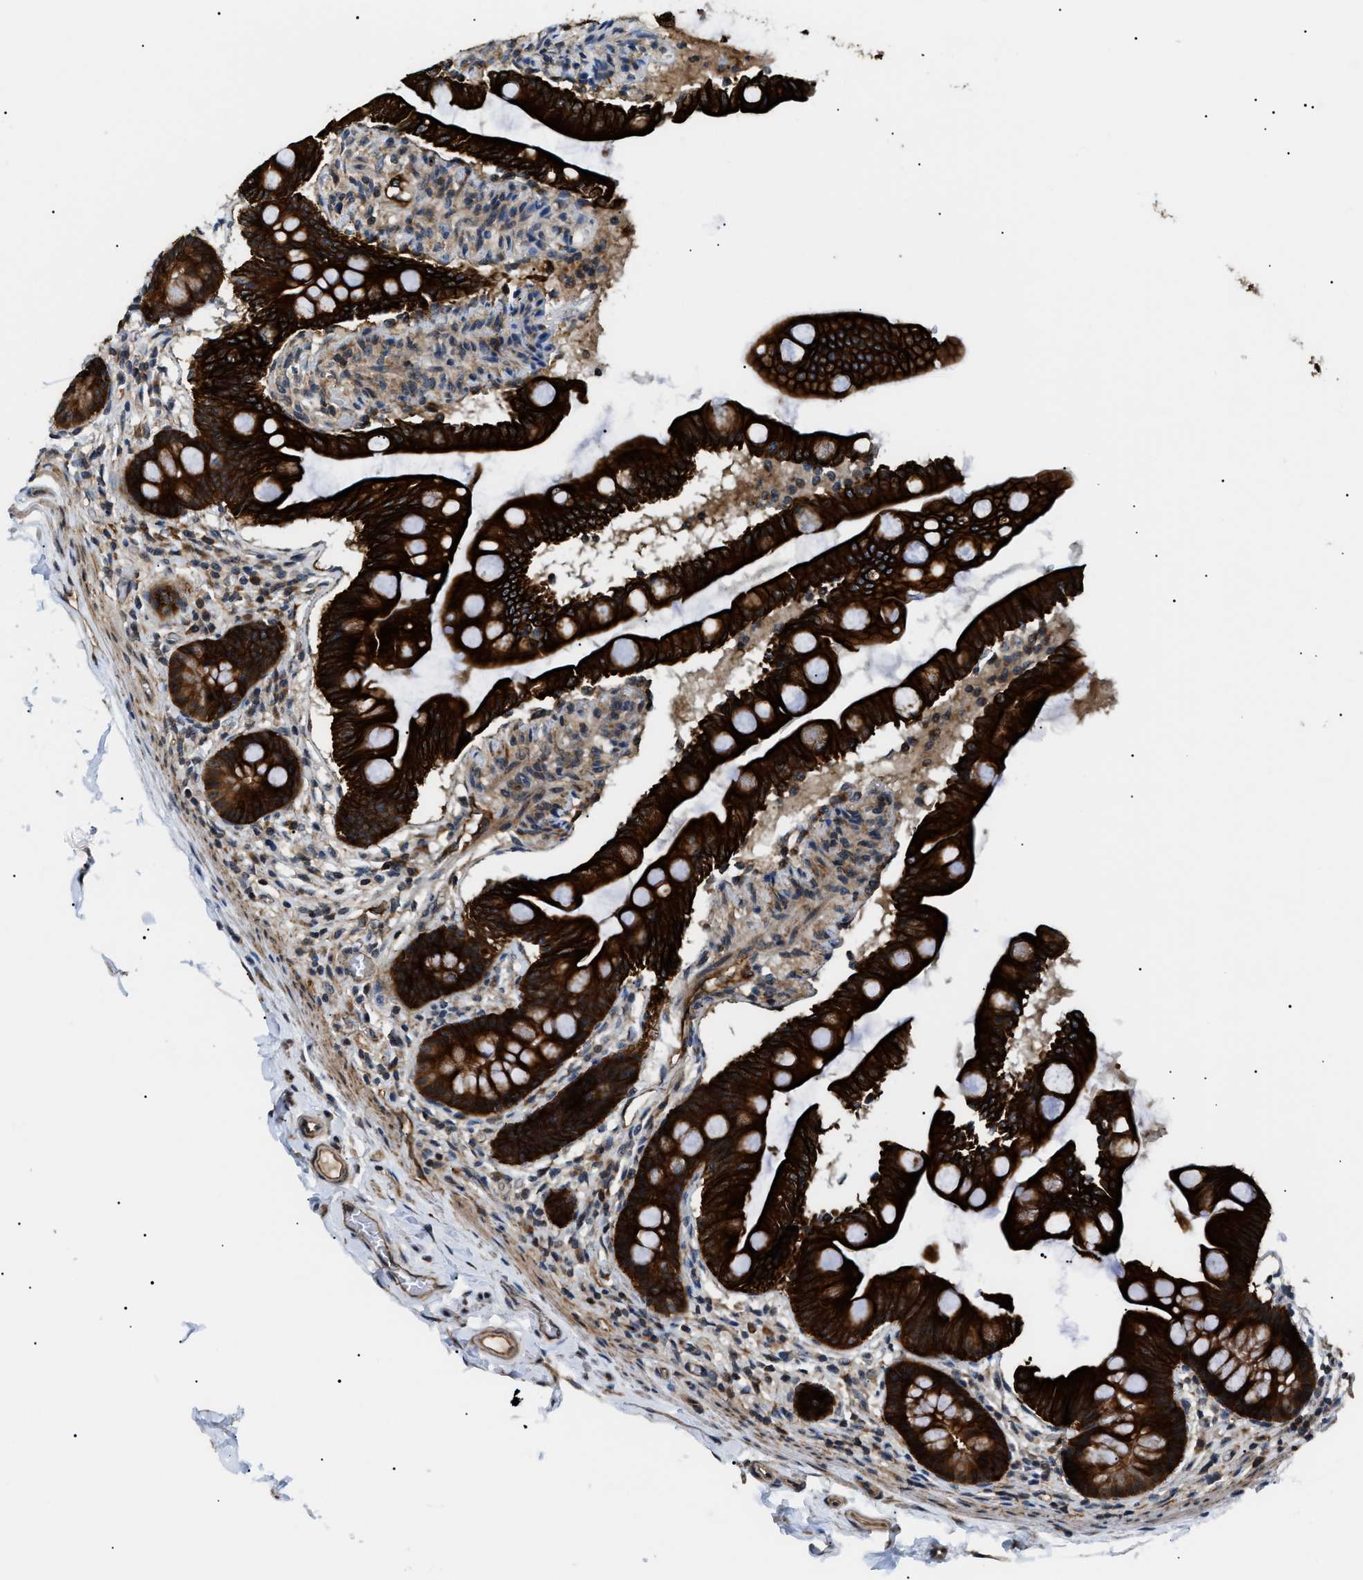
{"staining": {"intensity": "strong", "quantity": ">75%", "location": "cytoplasmic/membranous"}, "tissue": "small intestine", "cell_type": "Glandular cells", "image_type": "normal", "snomed": [{"axis": "morphology", "description": "Normal tissue, NOS"}, {"axis": "topography", "description": "Small intestine"}], "caption": "Glandular cells show strong cytoplasmic/membranous positivity in about >75% of cells in unremarkable small intestine.", "gene": "SRPK1", "patient": {"sex": "female", "age": 56}}